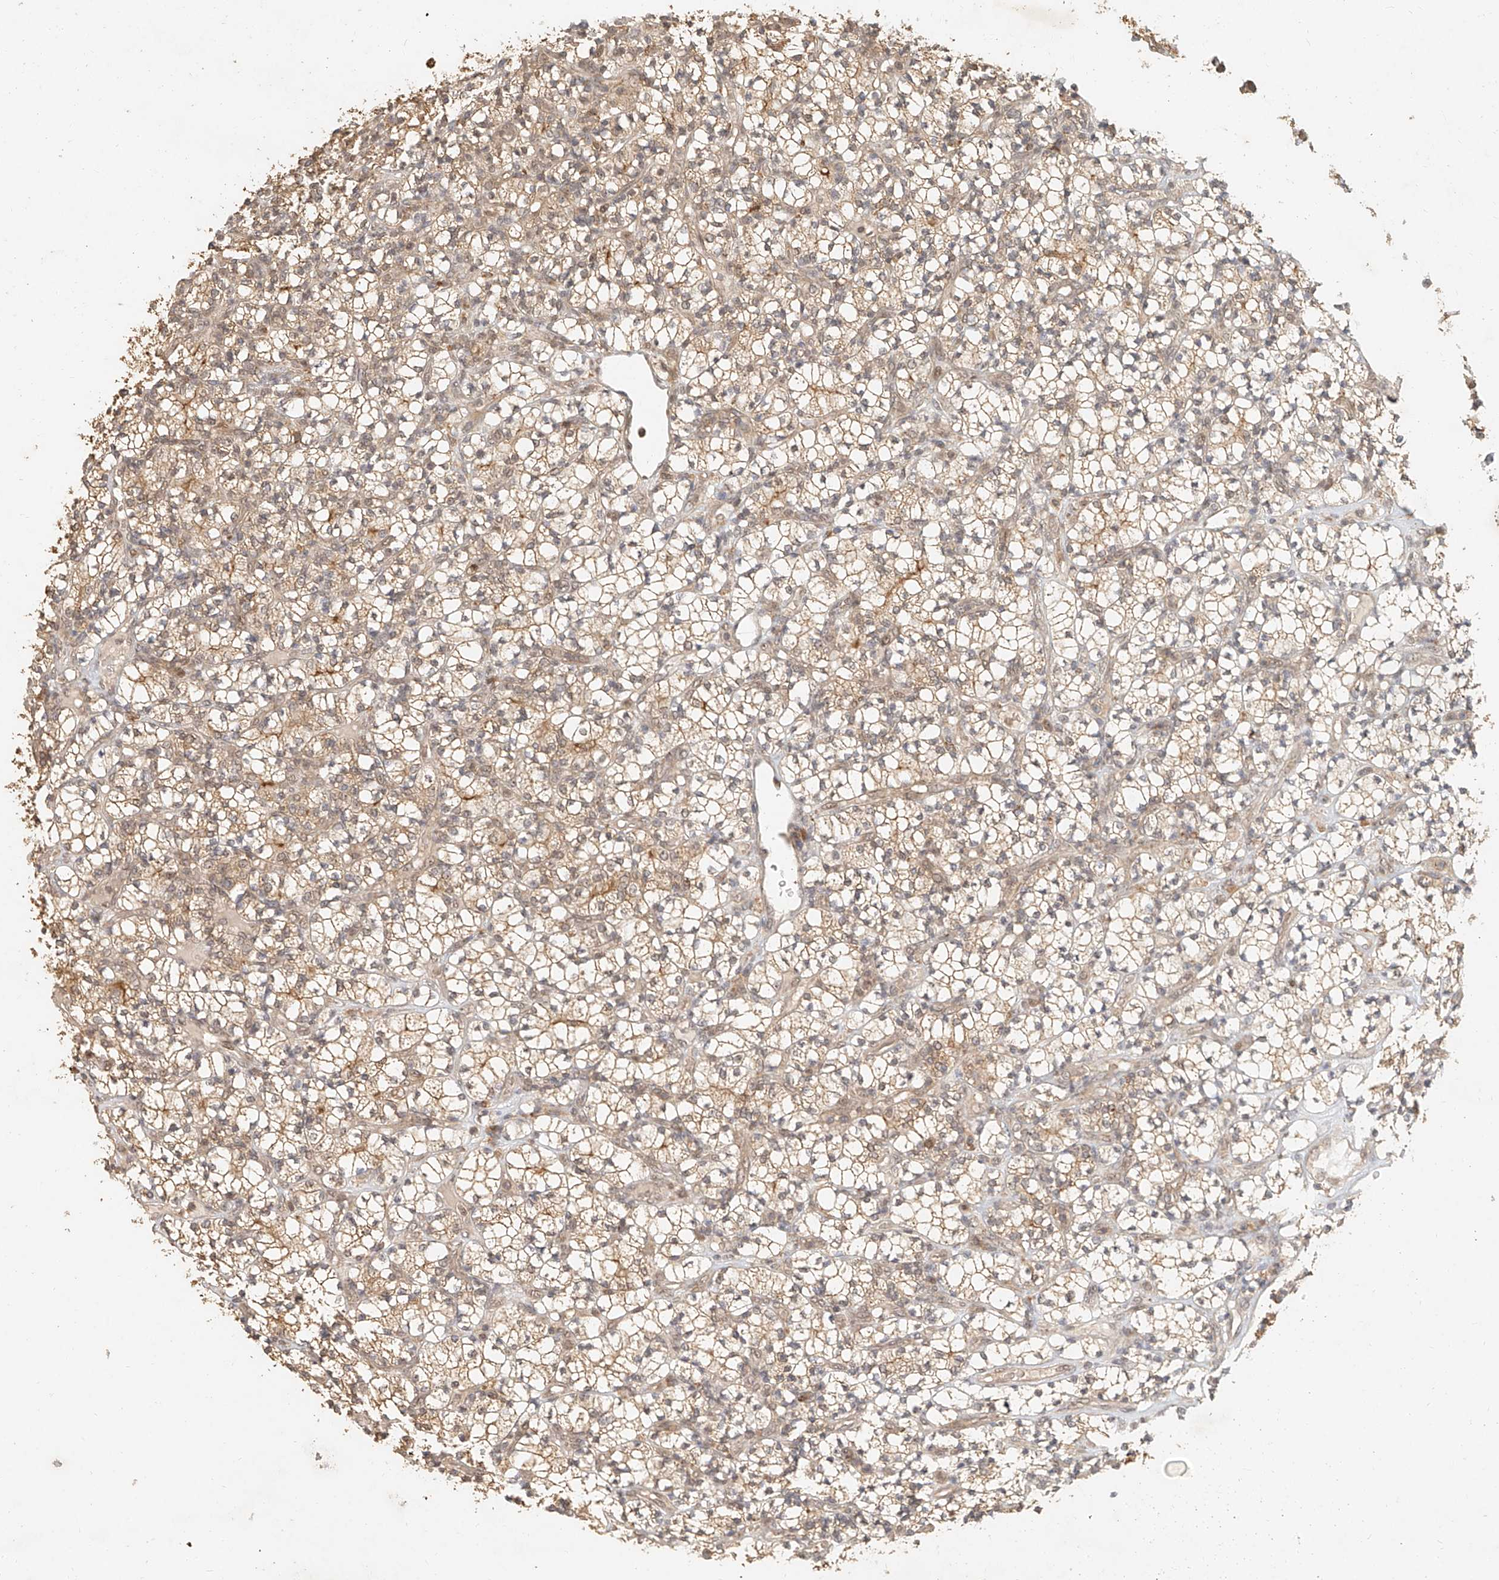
{"staining": {"intensity": "moderate", "quantity": ">75%", "location": "cytoplasmic/membranous"}, "tissue": "renal cancer", "cell_type": "Tumor cells", "image_type": "cancer", "snomed": [{"axis": "morphology", "description": "Adenocarcinoma, NOS"}, {"axis": "topography", "description": "Kidney"}], "caption": "High-magnification brightfield microscopy of renal cancer (adenocarcinoma) stained with DAB (brown) and counterstained with hematoxylin (blue). tumor cells exhibit moderate cytoplasmic/membranous staining is identified in approximately>75% of cells.", "gene": "CXorf58", "patient": {"sex": "male", "age": 77}}